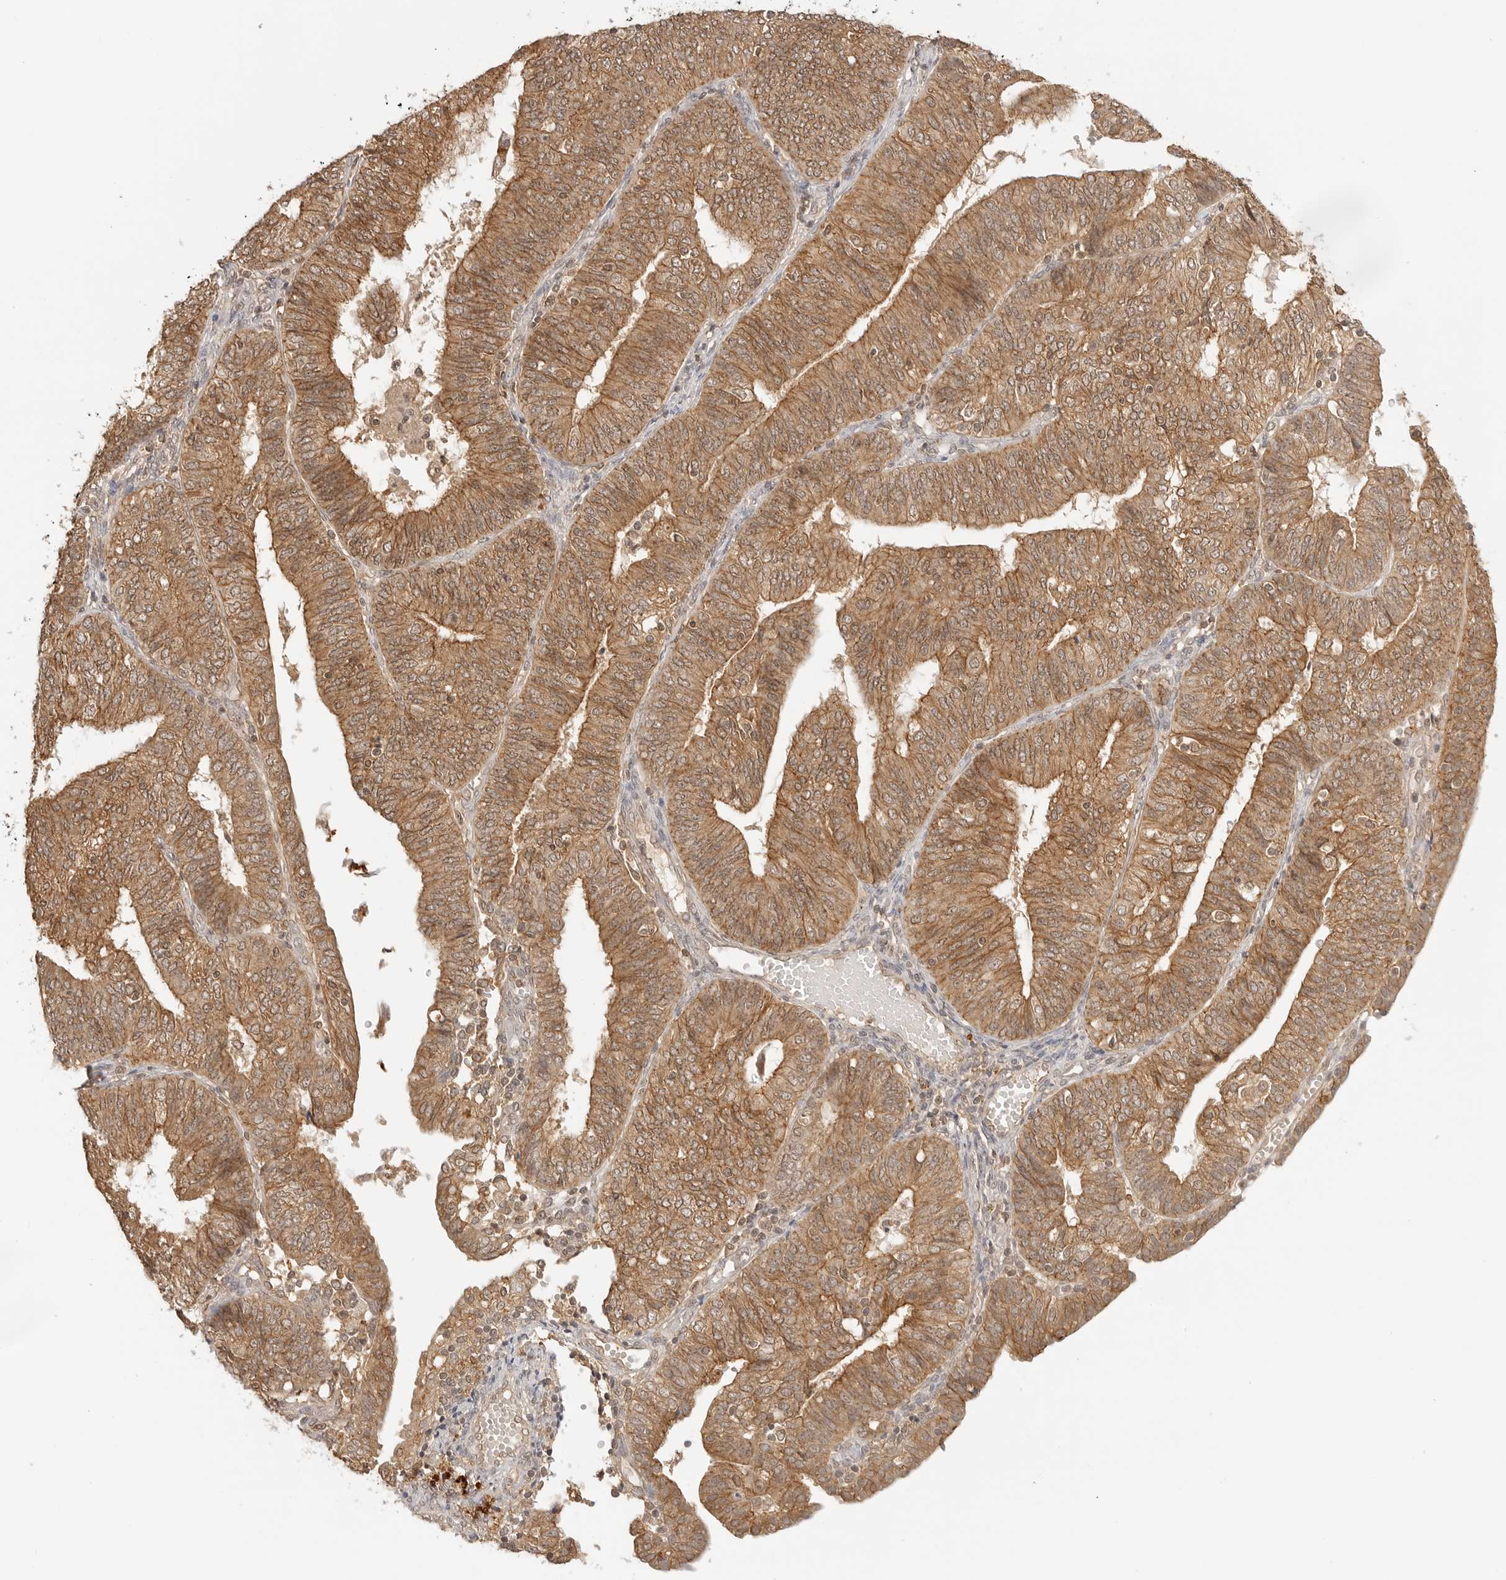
{"staining": {"intensity": "moderate", "quantity": ">75%", "location": "cytoplasmic/membranous"}, "tissue": "endometrial cancer", "cell_type": "Tumor cells", "image_type": "cancer", "snomed": [{"axis": "morphology", "description": "Adenocarcinoma, NOS"}, {"axis": "topography", "description": "Endometrium"}], "caption": "There is medium levels of moderate cytoplasmic/membranous staining in tumor cells of adenocarcinoma (endometrial), as demonstrated by immunohistochemical staining (brown color).", "gene": "EPHA1", "patient": {"sex": "female", "age": 58}}